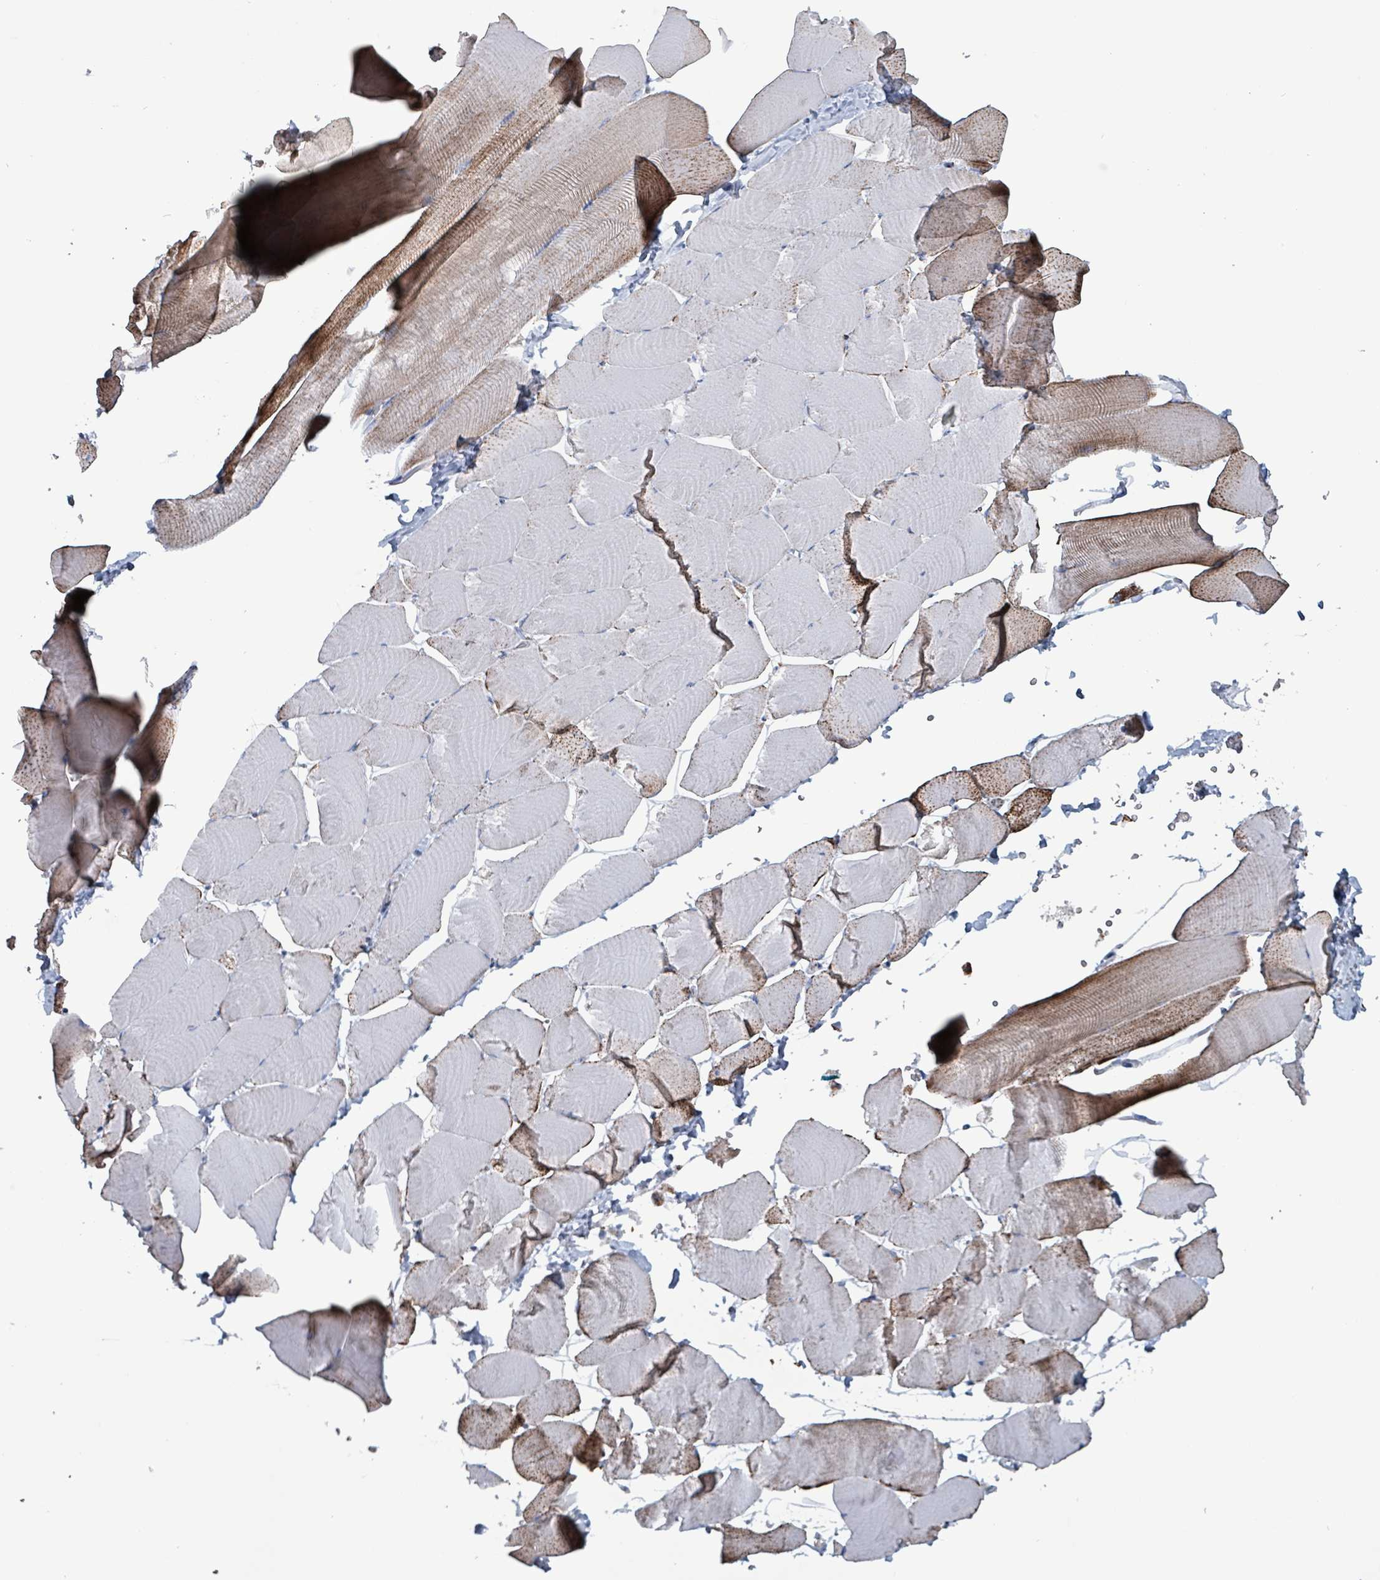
{"staining": {"intensity": "moderate", "quantity": "<25%", "location": "cytoplasmic/membranous"}, "tissue": "skeletal muscle", "cell_type": "Myocytes", "image_type": "normal", "snomed": [{"axis": "morphology", "description": "Normal tissue, NOS"}, {"axis": "topography", "description": "Skeletal muscle"}], "caption": "Skeletal muscle stained with DAB IHC displays low levels of moderate cytoplasmic/membranous positivity in approximately <25% of myocytes.", "gene": "IDH3B", "patient": {"sex": "male", "age": 25}}